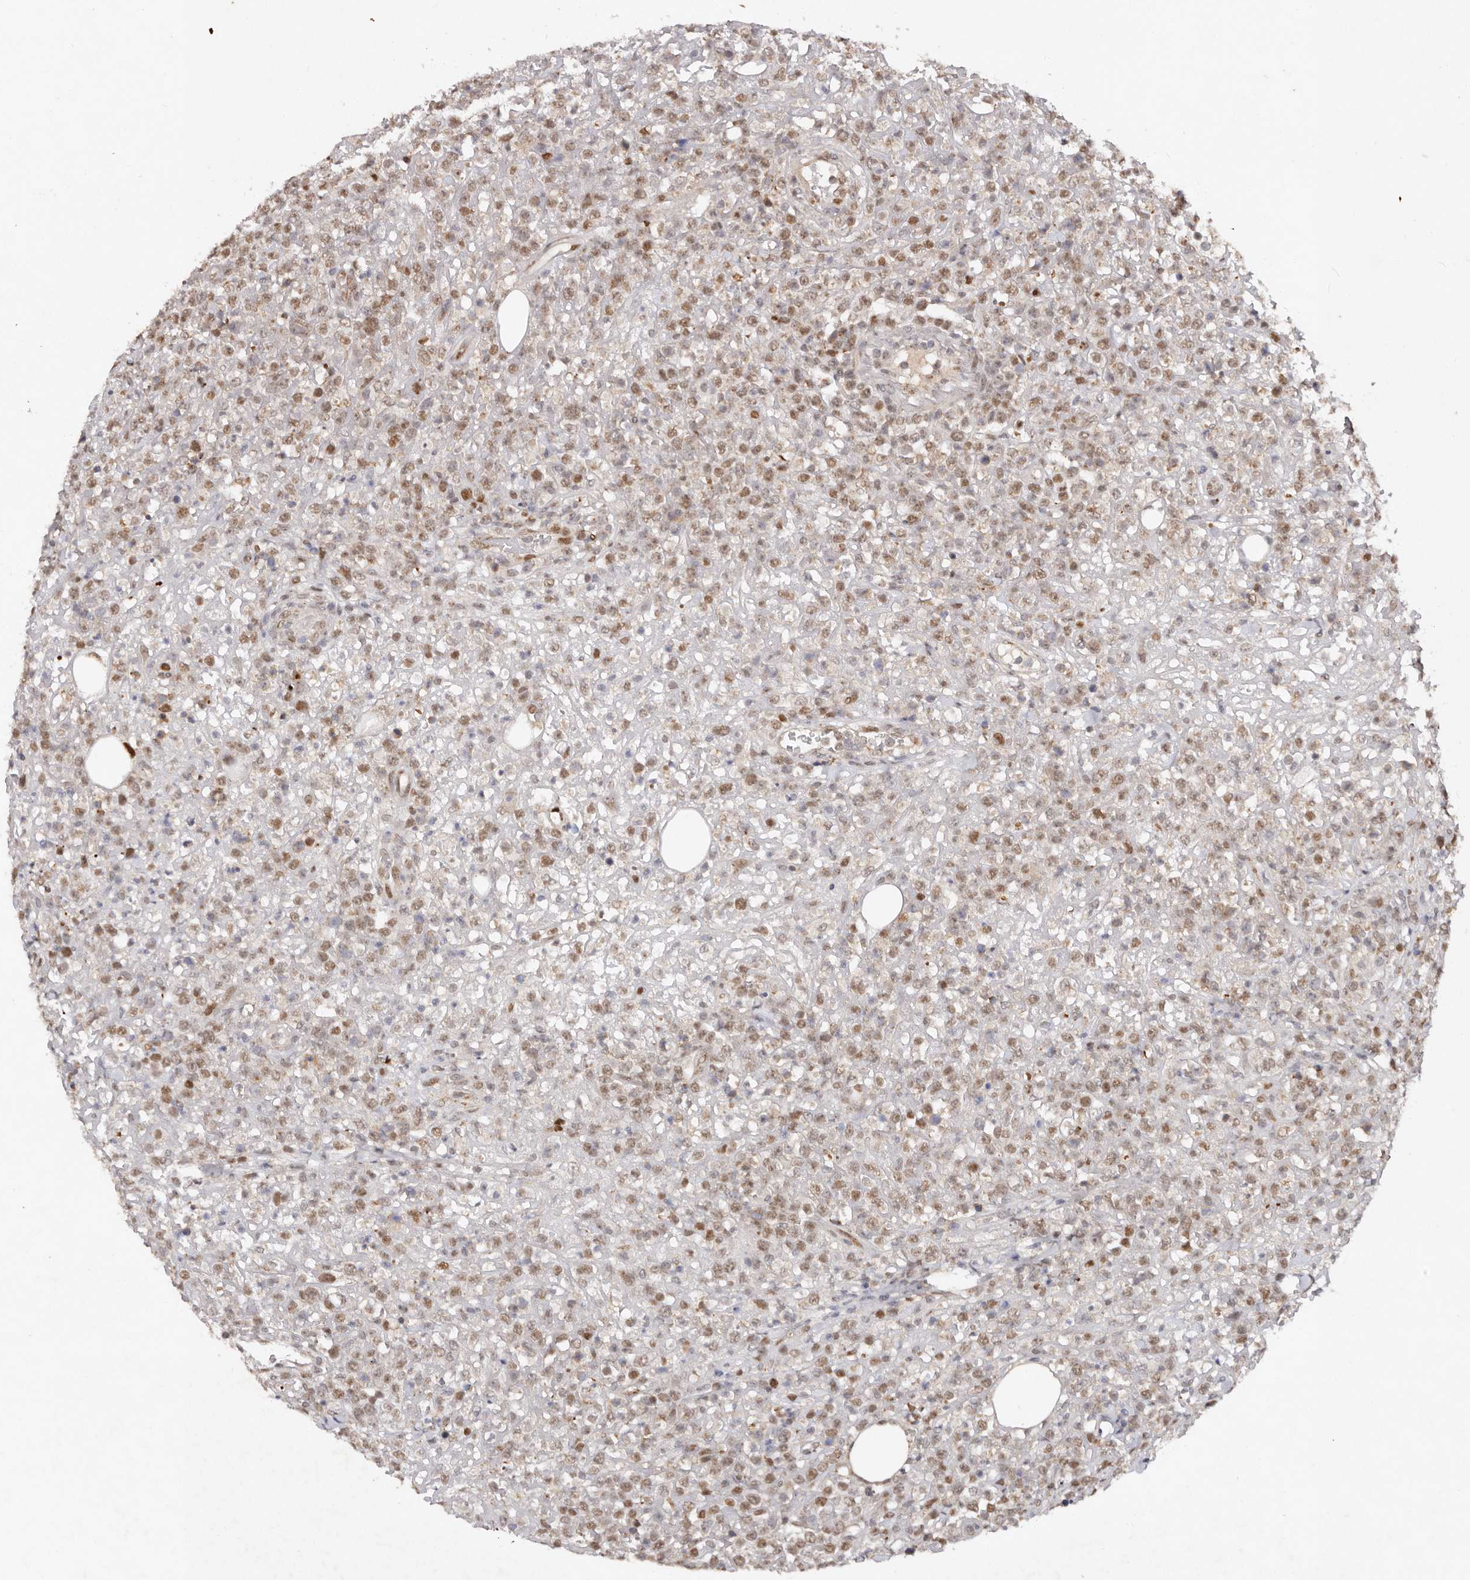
{"staining": {"intensity": "moderate", "quantity": ">75%", "location": "nuclear"}, "tissue": "lymphoma", "cell_type": "Tumor cells", "image_type": "cancer", "snomed": [{"axis": "morphology", "description": "Malignant lymphoma, non-Hodgkin's type, High grade"}, {"axis": "topography", "description": "Colon"}], "caption": "High-power microscopy captured an IHC photomicrograph of lymphoma, revealing moderate nuclear expression in approximately >75% of tumor cells. The staining was performed using DAB to visualize the protein expression in brown, while the nuclei were stained in blue with hematoxylin (Magnification: 20x).", "gene": "KLF7", "patient": {"sex": "female", "age": 53}}